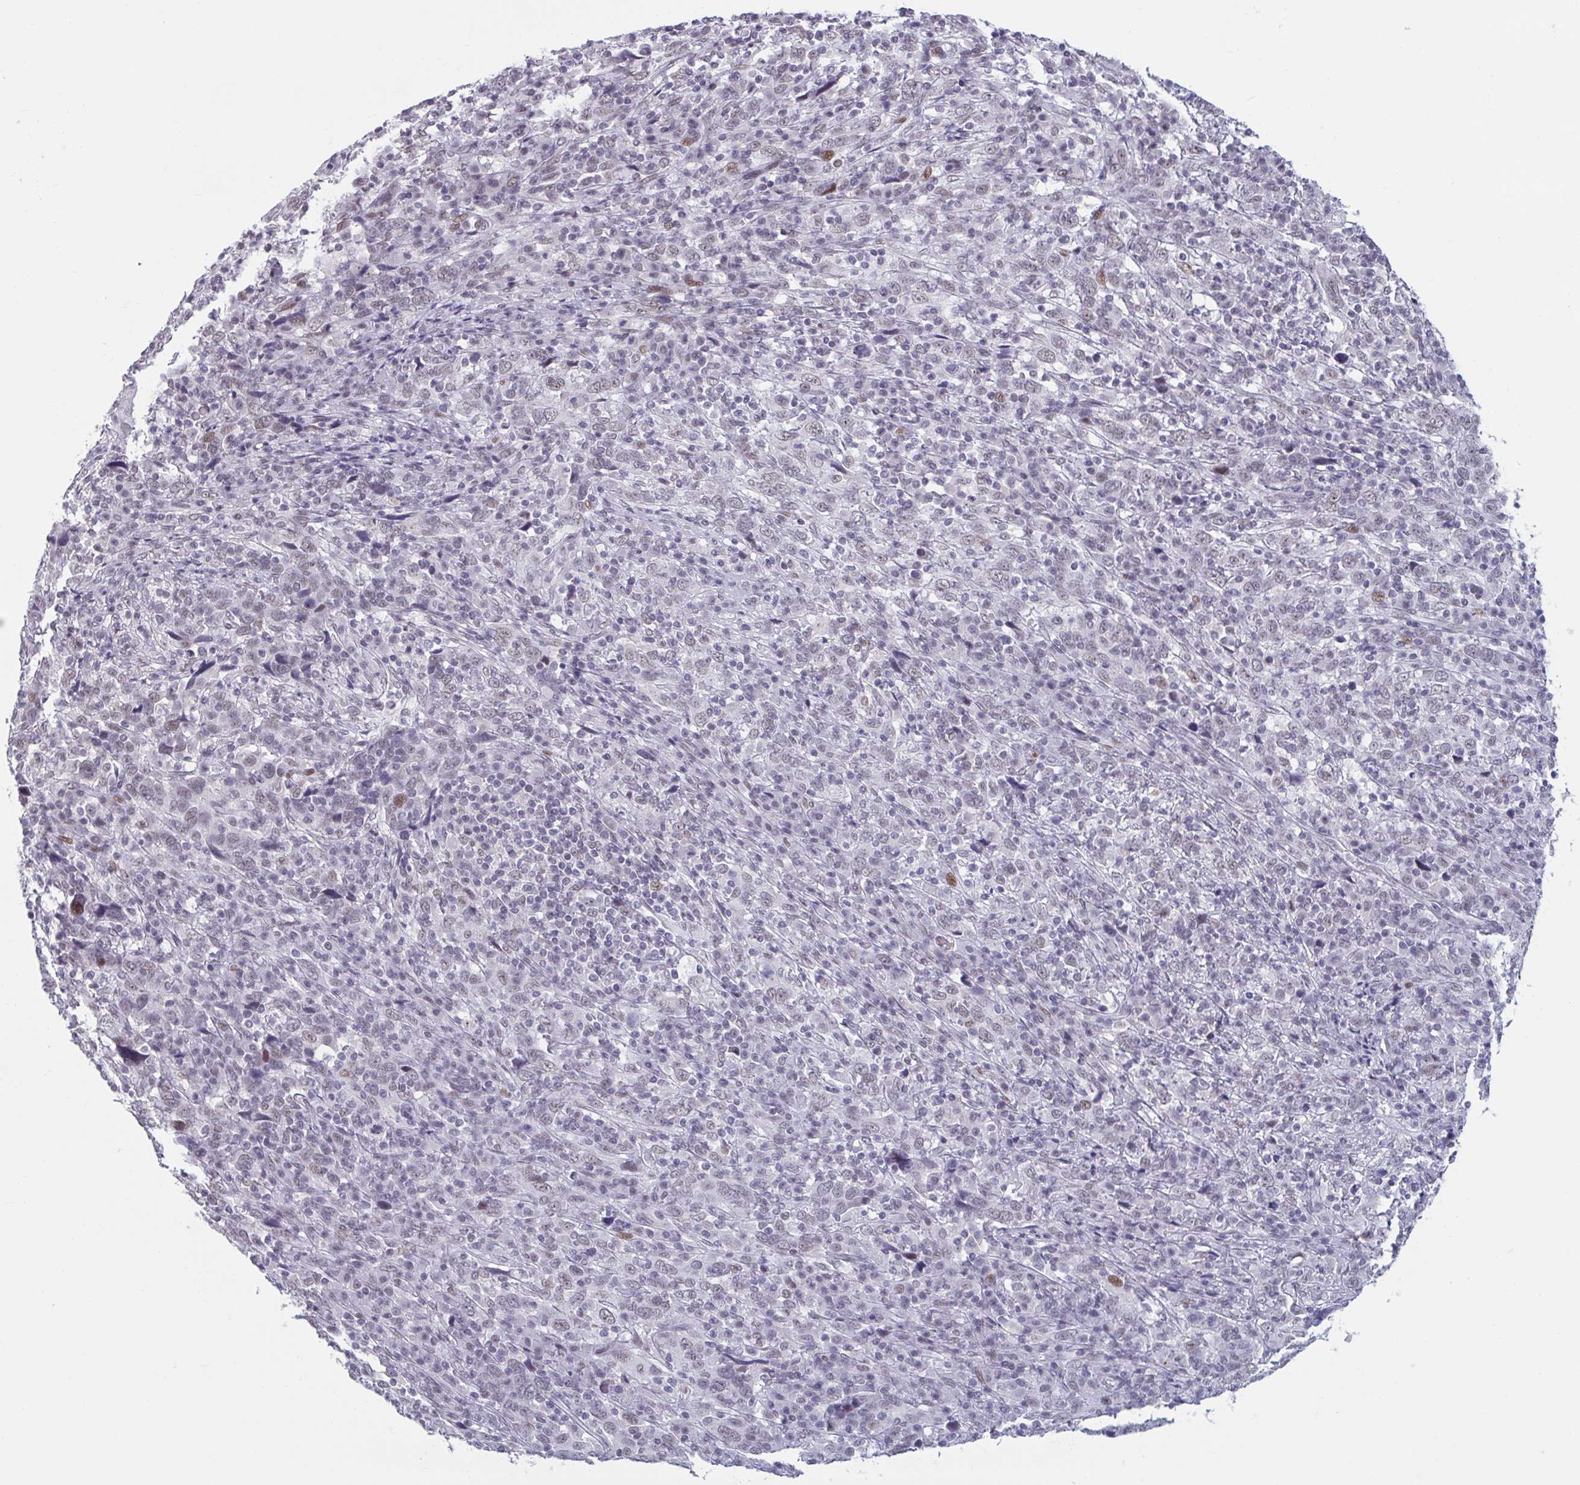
{"staining": {"intensity": "weak", "quantity": "25%-75%", "location": "nuclear"}, "tissue": "cervical cancer", "cell_type": "Tumor cells", "image_type": "cancer", "snomed": [{"axis": "morphology", "description": "Squamous cell carcinoma, NOS"}, {"axis": "topography", "description": "Cervix"}], "caption": "Cervical cancer (squamous cell carcinoma) tissue demonstrates weak nuclear positivity in approximately 25%-75% of tumor cells, visualized by immunohistochemistry.", "gene": "HSD17B6", "patient": {"sex": "female", "age": 46}}